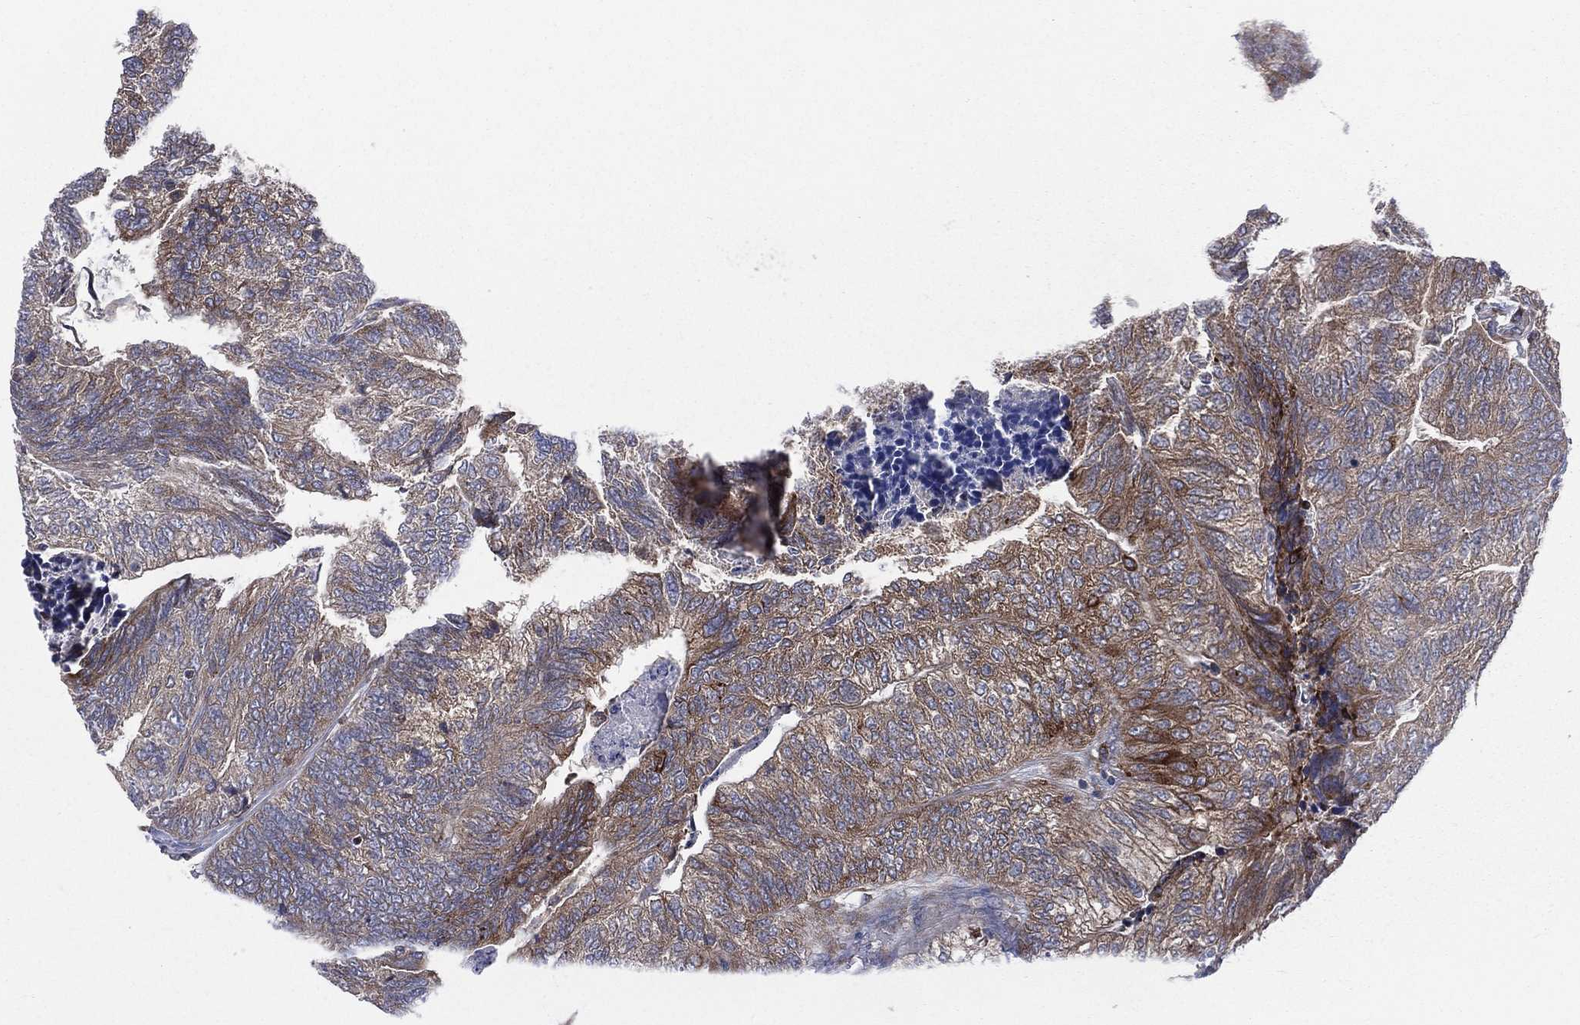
{"staining": {"intensity": "moderate", "quantity": ">75%", "location": "cytoplasmic/membranous"}, "tissue": "colorectal cancer", "cell_type": "Tumor cells", "image_type": "cancer", "snomed": [{"axis": "morphology", "description": "Adenocarcinoma, NOS"}, {"axis": "topography", "description": "Colon"}], "caption": "Human colorectal cancer (adenocarcinoma) stained with a brown dye reveals moderate cytoplasmic/membranous positive positivity in about >75% of tumor cells.", "gene": "CCDC159", "patient": {"sex": "female", "age": 67}}